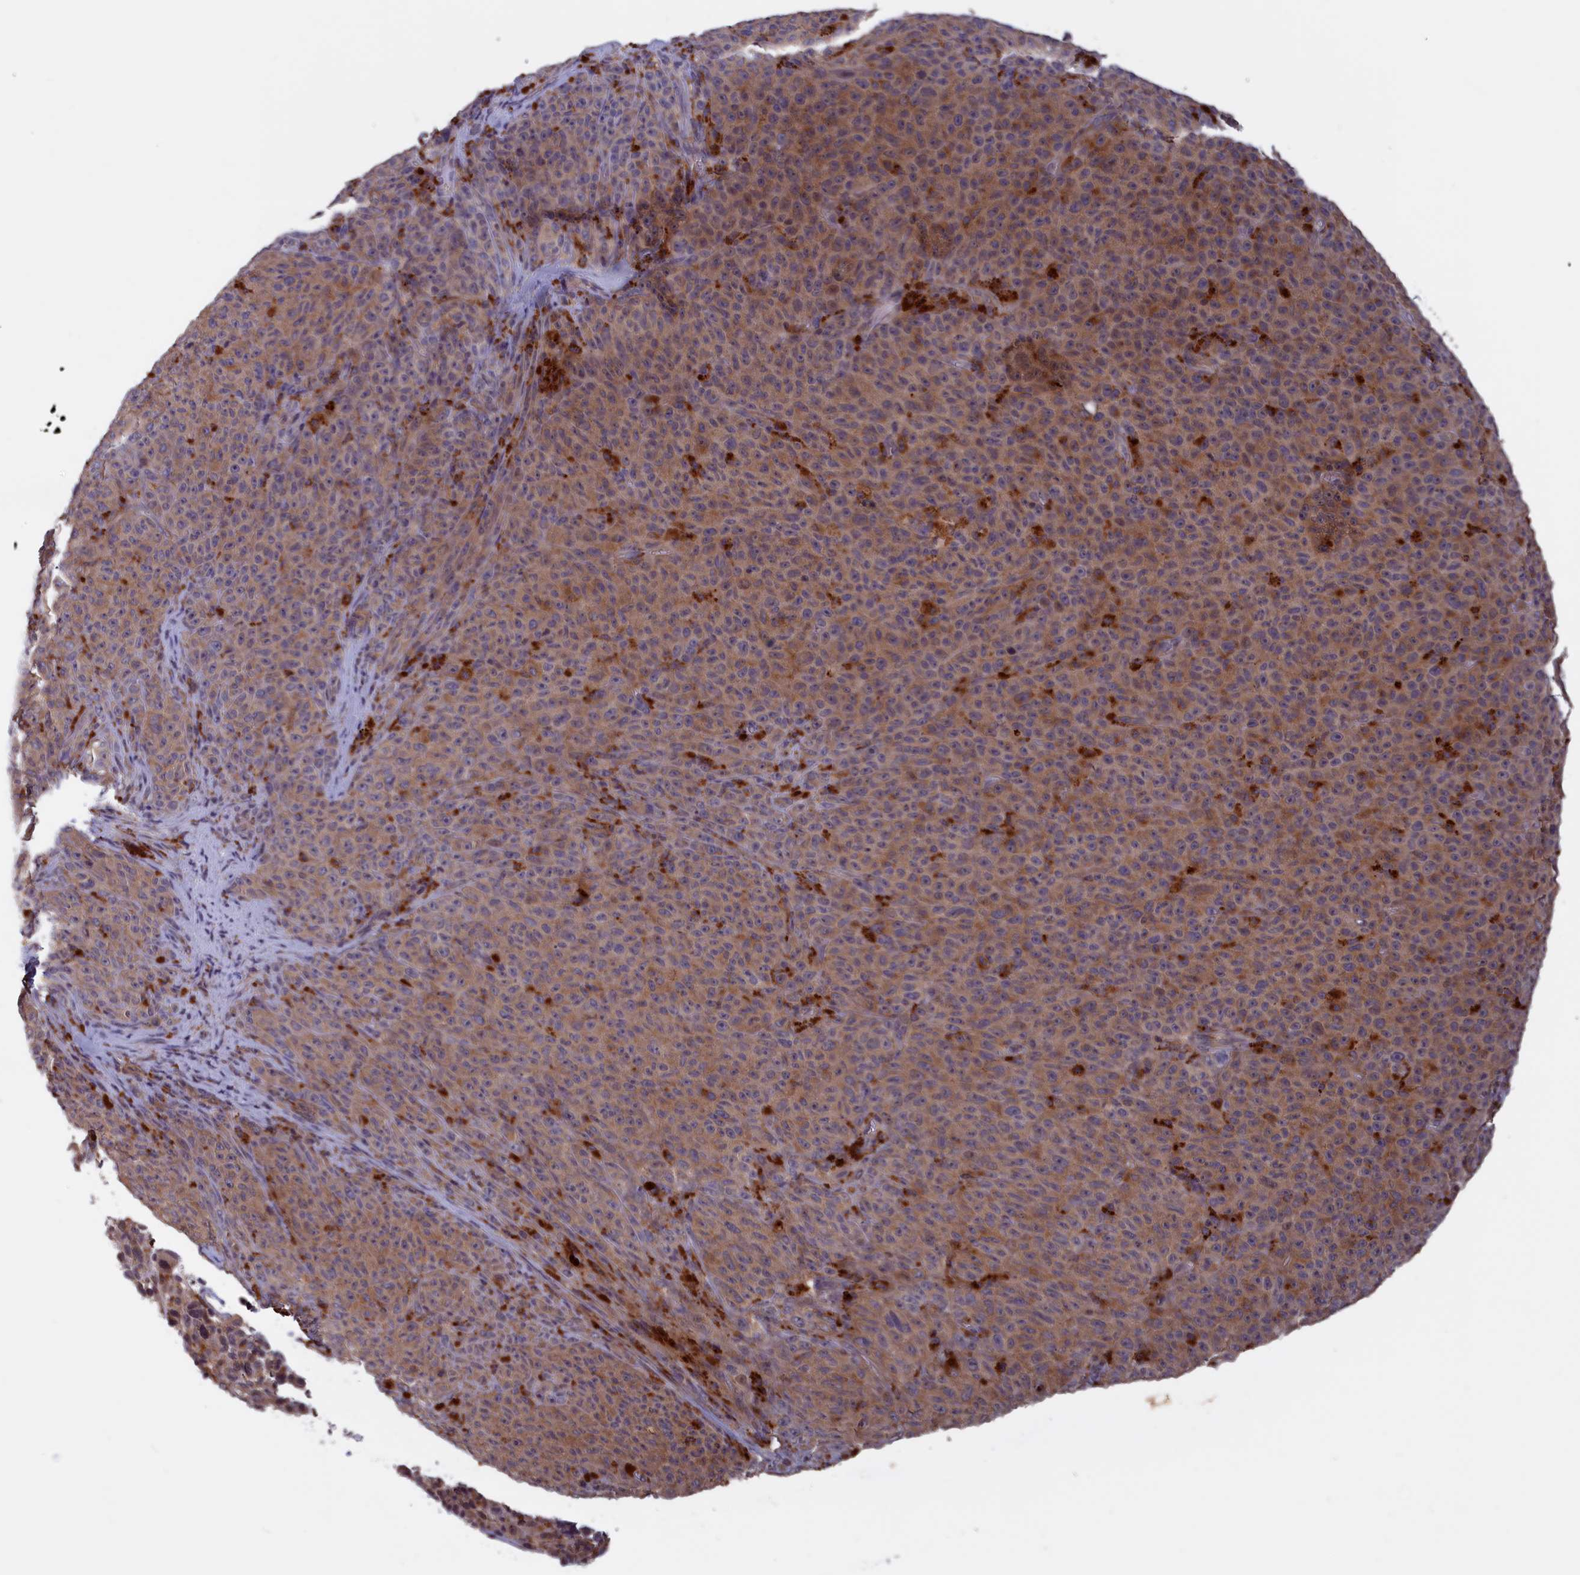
{"staining": {"intensity": "weak", "quantity": ">75%", "location": "cytoplasmic/membranous"}, "tissue": "melanoma", "cell_type": "Tumor cells", "image_type": "cancer", "snomed": [{"axis": "morphology", "description": "Malignant melanoma, NOS"}, {"axis": "topography", "description": "Skin"}], "caption": "Immunohistochemistry (IHC) photomicrograph of neoplastic tissue: human melanoma stained using immunohistochemistry (IHC) exhibits low levels of weak protein expression localized specifically in the cytoplasmic/membranous of tumor cells, appearing as a cytoplasmic/membranous brown color.", "gene": "CACTIN", "patient": {"sex": "female", "age": 82}}